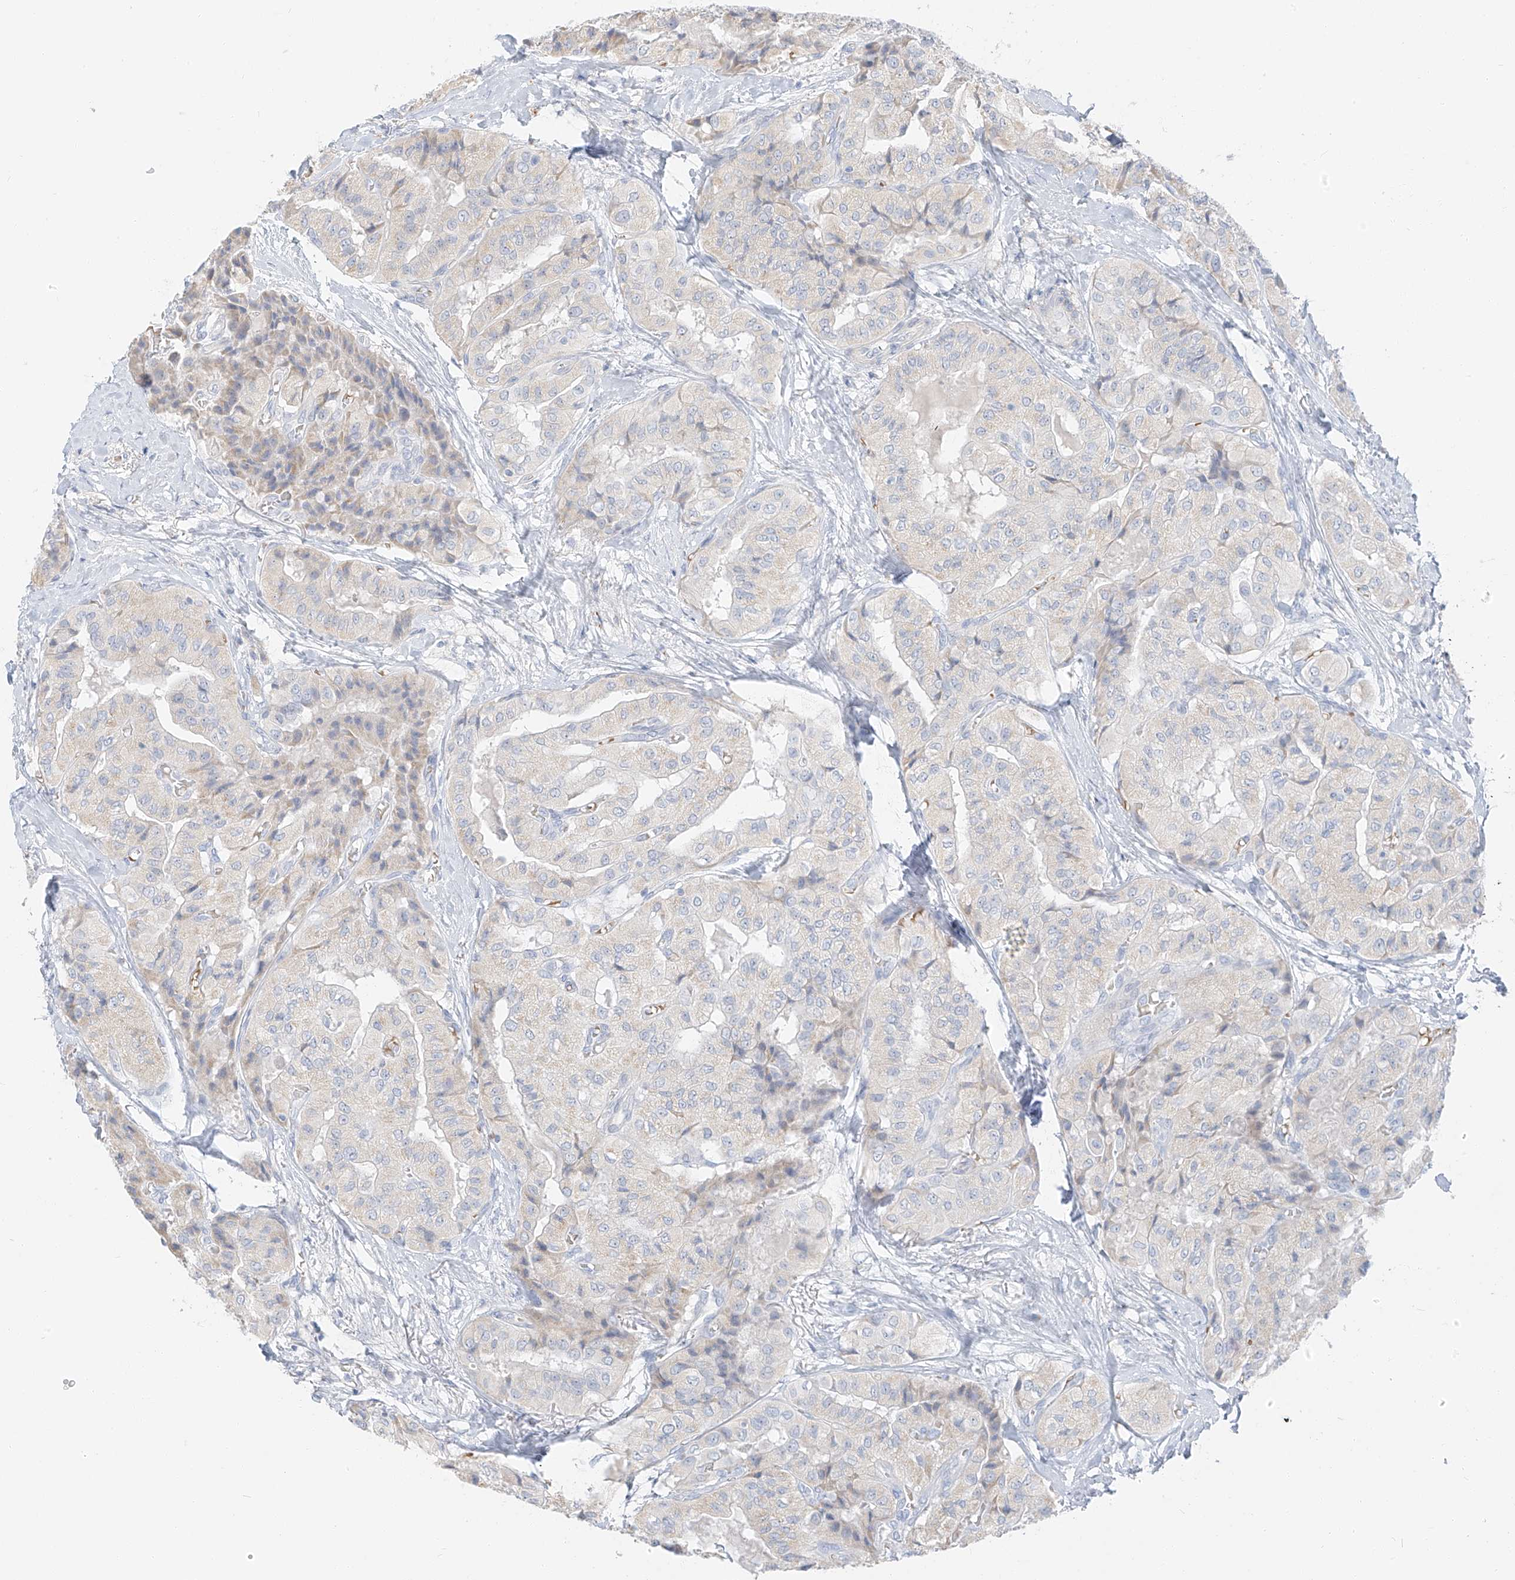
{"staining": {"intensity": "negative", "quantity": "none", "location": "none"}, "tissue": "thyroid cancer", "cell_type": "Tumor cells", "image_type": "cancer", "snomed": [{"axis": "morphology", "description": "Papillary adenocarcinoma, NOS"}, {"axis": "topography", "description": "Thyroid gland"}], "caption": "Tumor cells show no significant staining in thyroid cancer.", "gene": "PGC", "patient": {"sex": "female", "age": 59}}